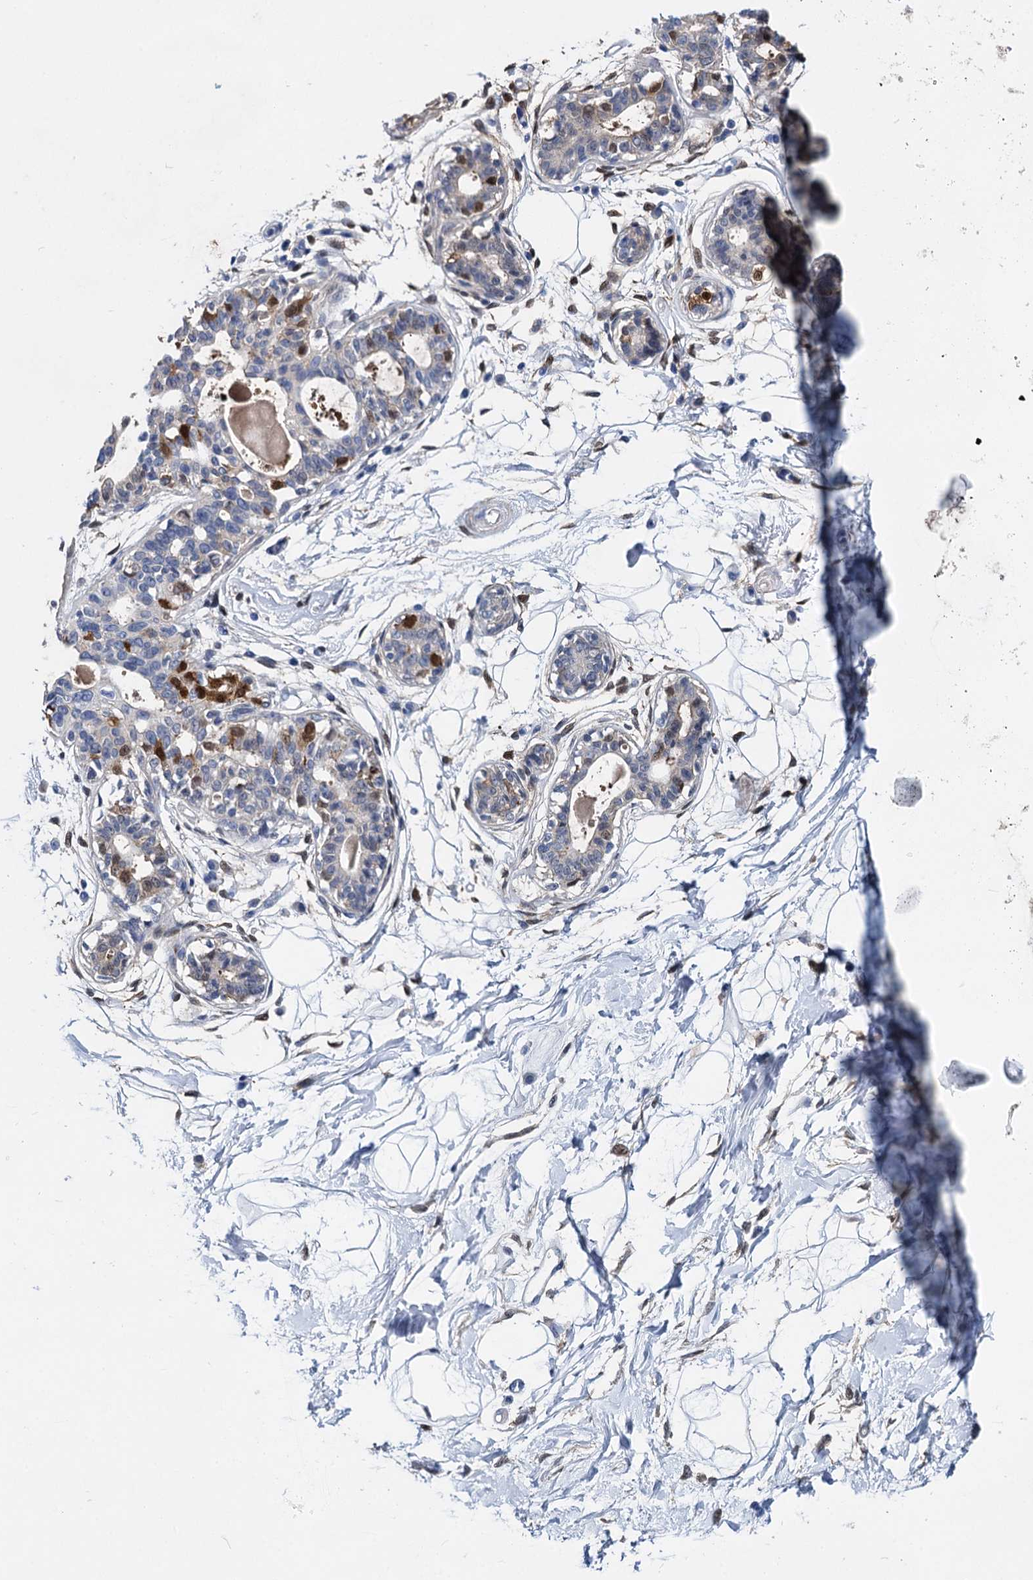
{"staining": {"intensity": "weak", "quantity": "25%-75%", "location": "cytoplasmic/membranous"}, "tissue": "breast", "cell_type": "Adipocytes", "image_type": "normal", "snomed": [{"axis": "morphology", "description": "Normal tissue, NOS"}, {"axis": "topography", "description": "Breast"}], "caption": "IHC histopathology image of benign breast: human breast stained using immunohistochemistry displays low levels of weak protein expression localized specifically in the cytoplasmic/membranous of adipocytes, appearing as a cytoplasmic/membranous brown color.", "gene": "GSTM3", "patient": {"sex": "female", "age": 45}}